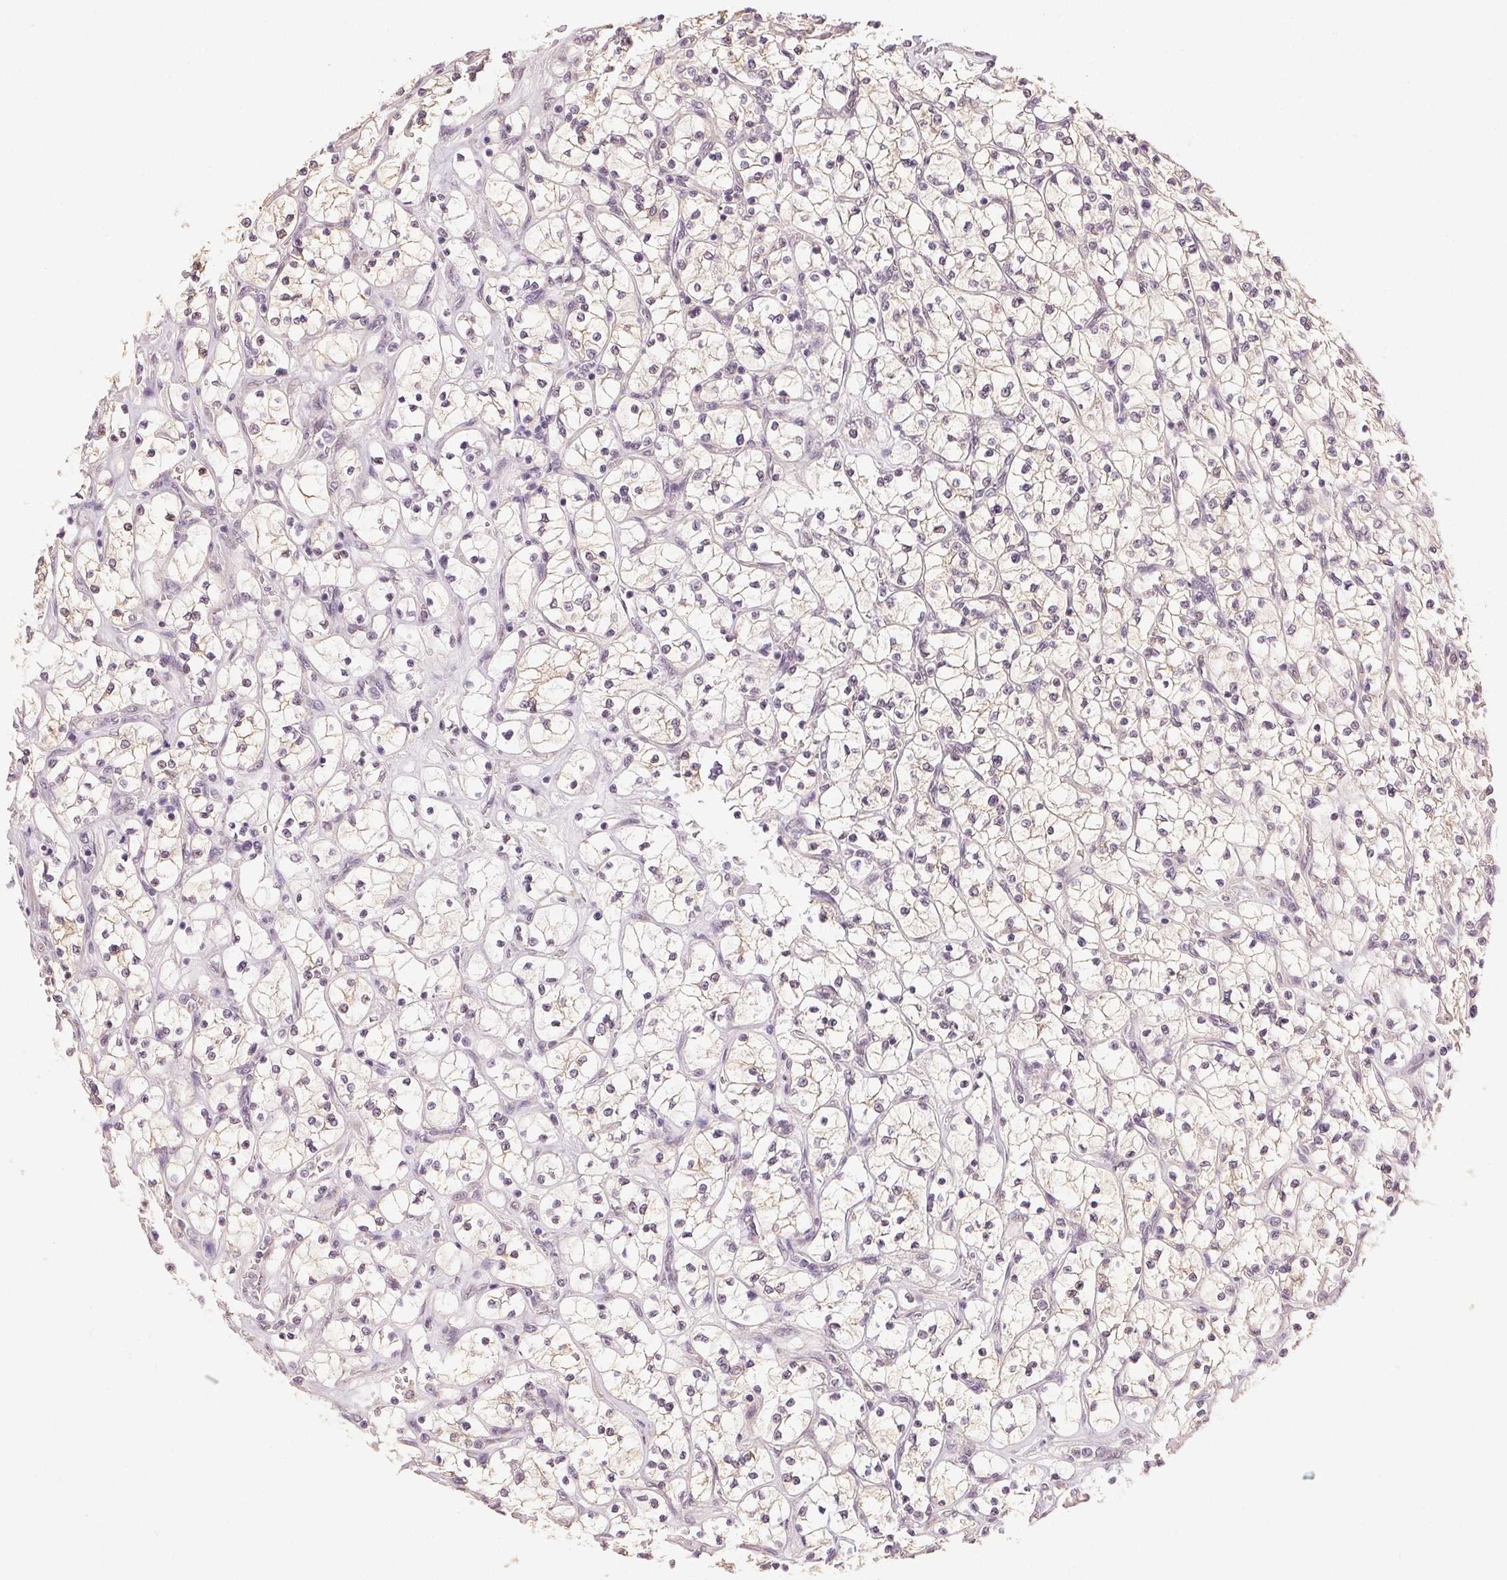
{"staining": {"intensity": "negative", "quantity": "none", "location": "none"}, "tissue": "renal cancer", "cell_type": "Tumor cells", "image_type": "cancer", "snomed": [{"axis": "morphology", "description": "Adenocarcinoma, NOS"}, {"axis": "topography", "description": "Kidney"}], "caption": "Tumor cells are negative for protein expression in human renal cancer. Brightfield microscopy of immunohistochemistry (IHC) stained with DAB (brown) and hematoxylin (blue), captured at high magnification.", "gene": "PLCB1", "patient": {"sex": "female", "age": 64}}